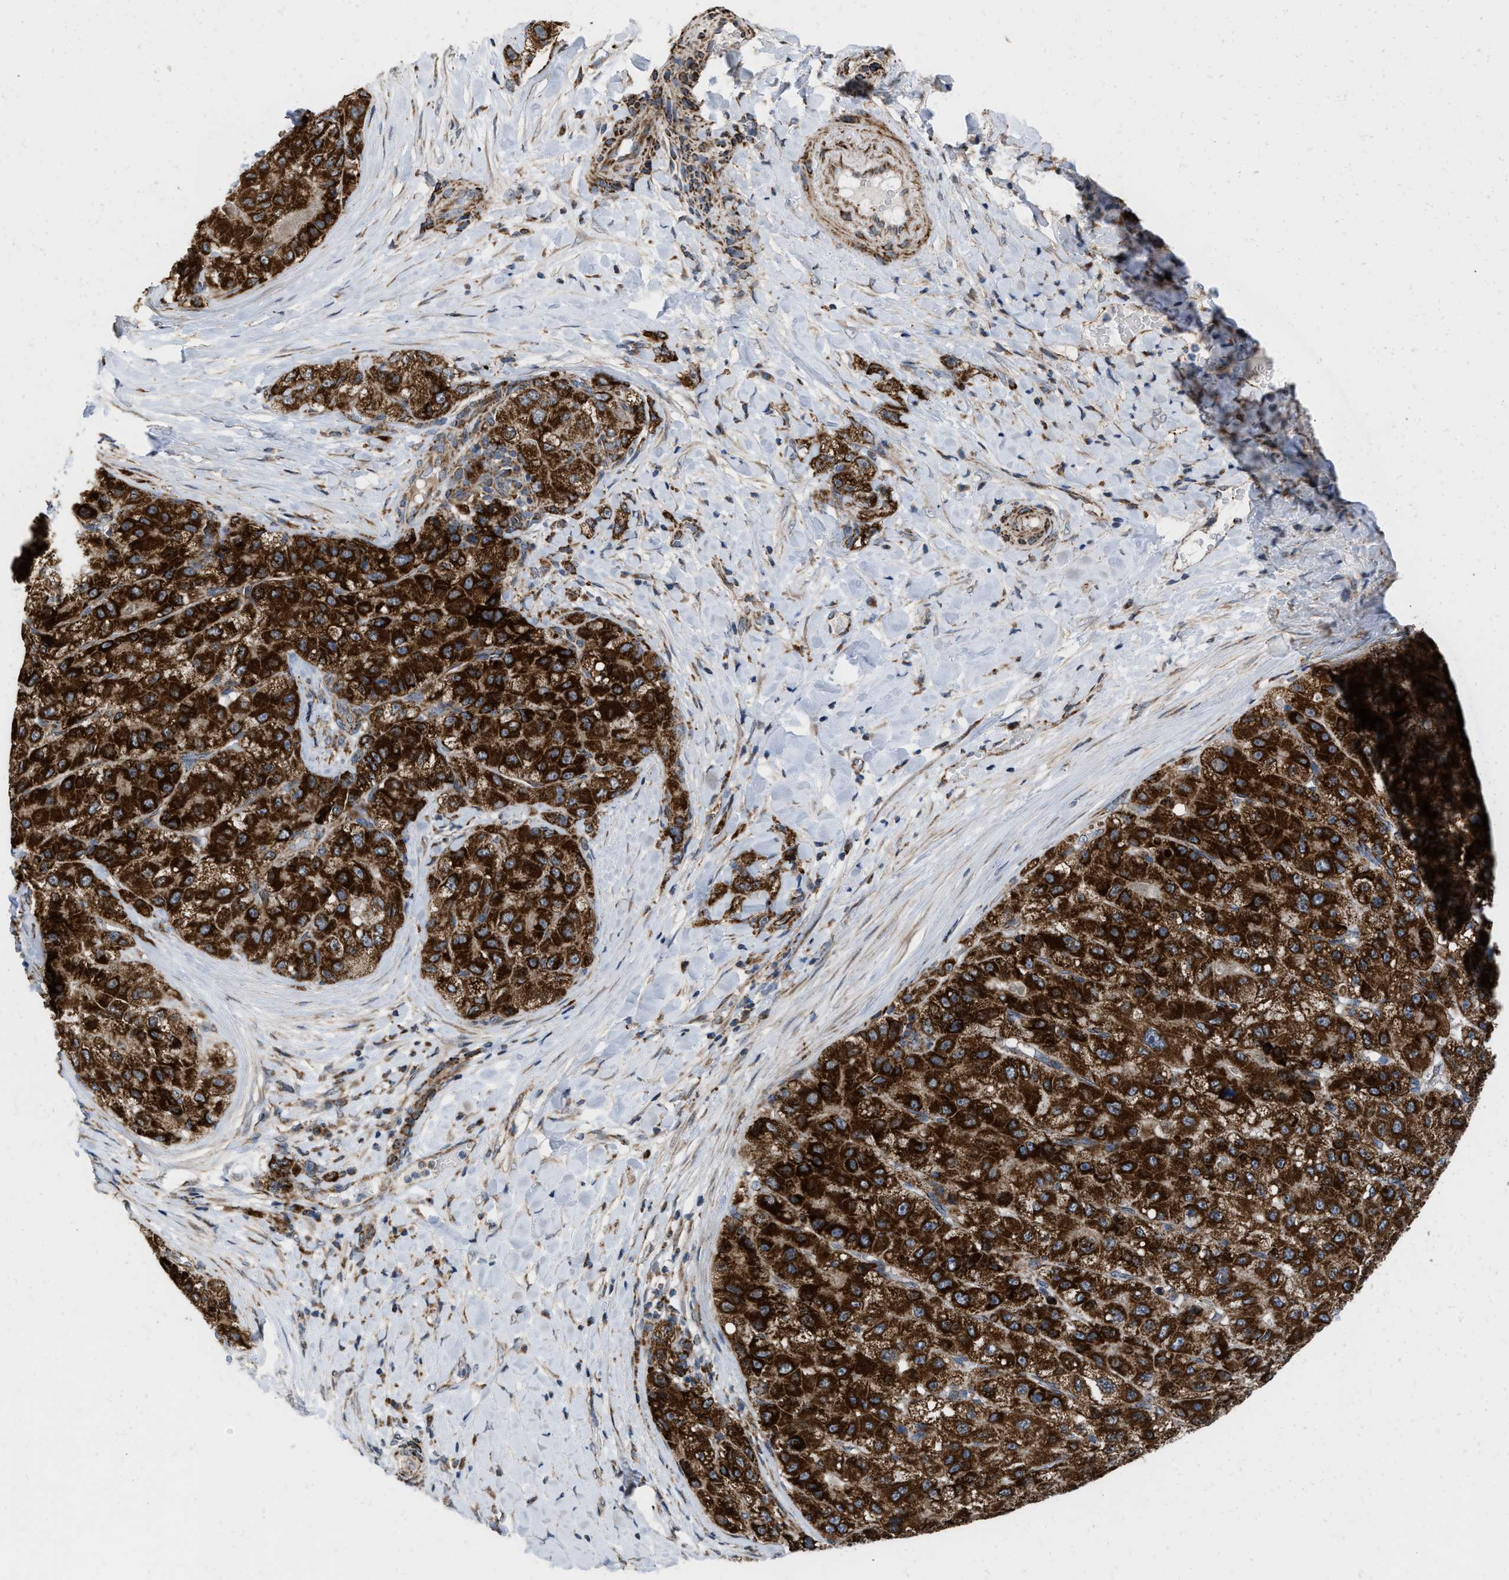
{"staining": {"intensity": "strong", "quantity": ">75%", "location": "cytoplasmic/membranous"}, "tissue": "liver cancer", "cell_type": "Tumor cells", "image_type": "cancer", "snomed": [{"axis": "morphology", "description": "Carcinoma, Hepatocellular, NOS"}, {"axis": "topography", "description": "Liver"}], "caption": "A brown stain labels strong cytoplasmic/membranous positivity of a protein in liver hepatocellular carcinoma tumor cells.", "gene": "AKAP1", "patient": {"sex": "male", "age": 80}}